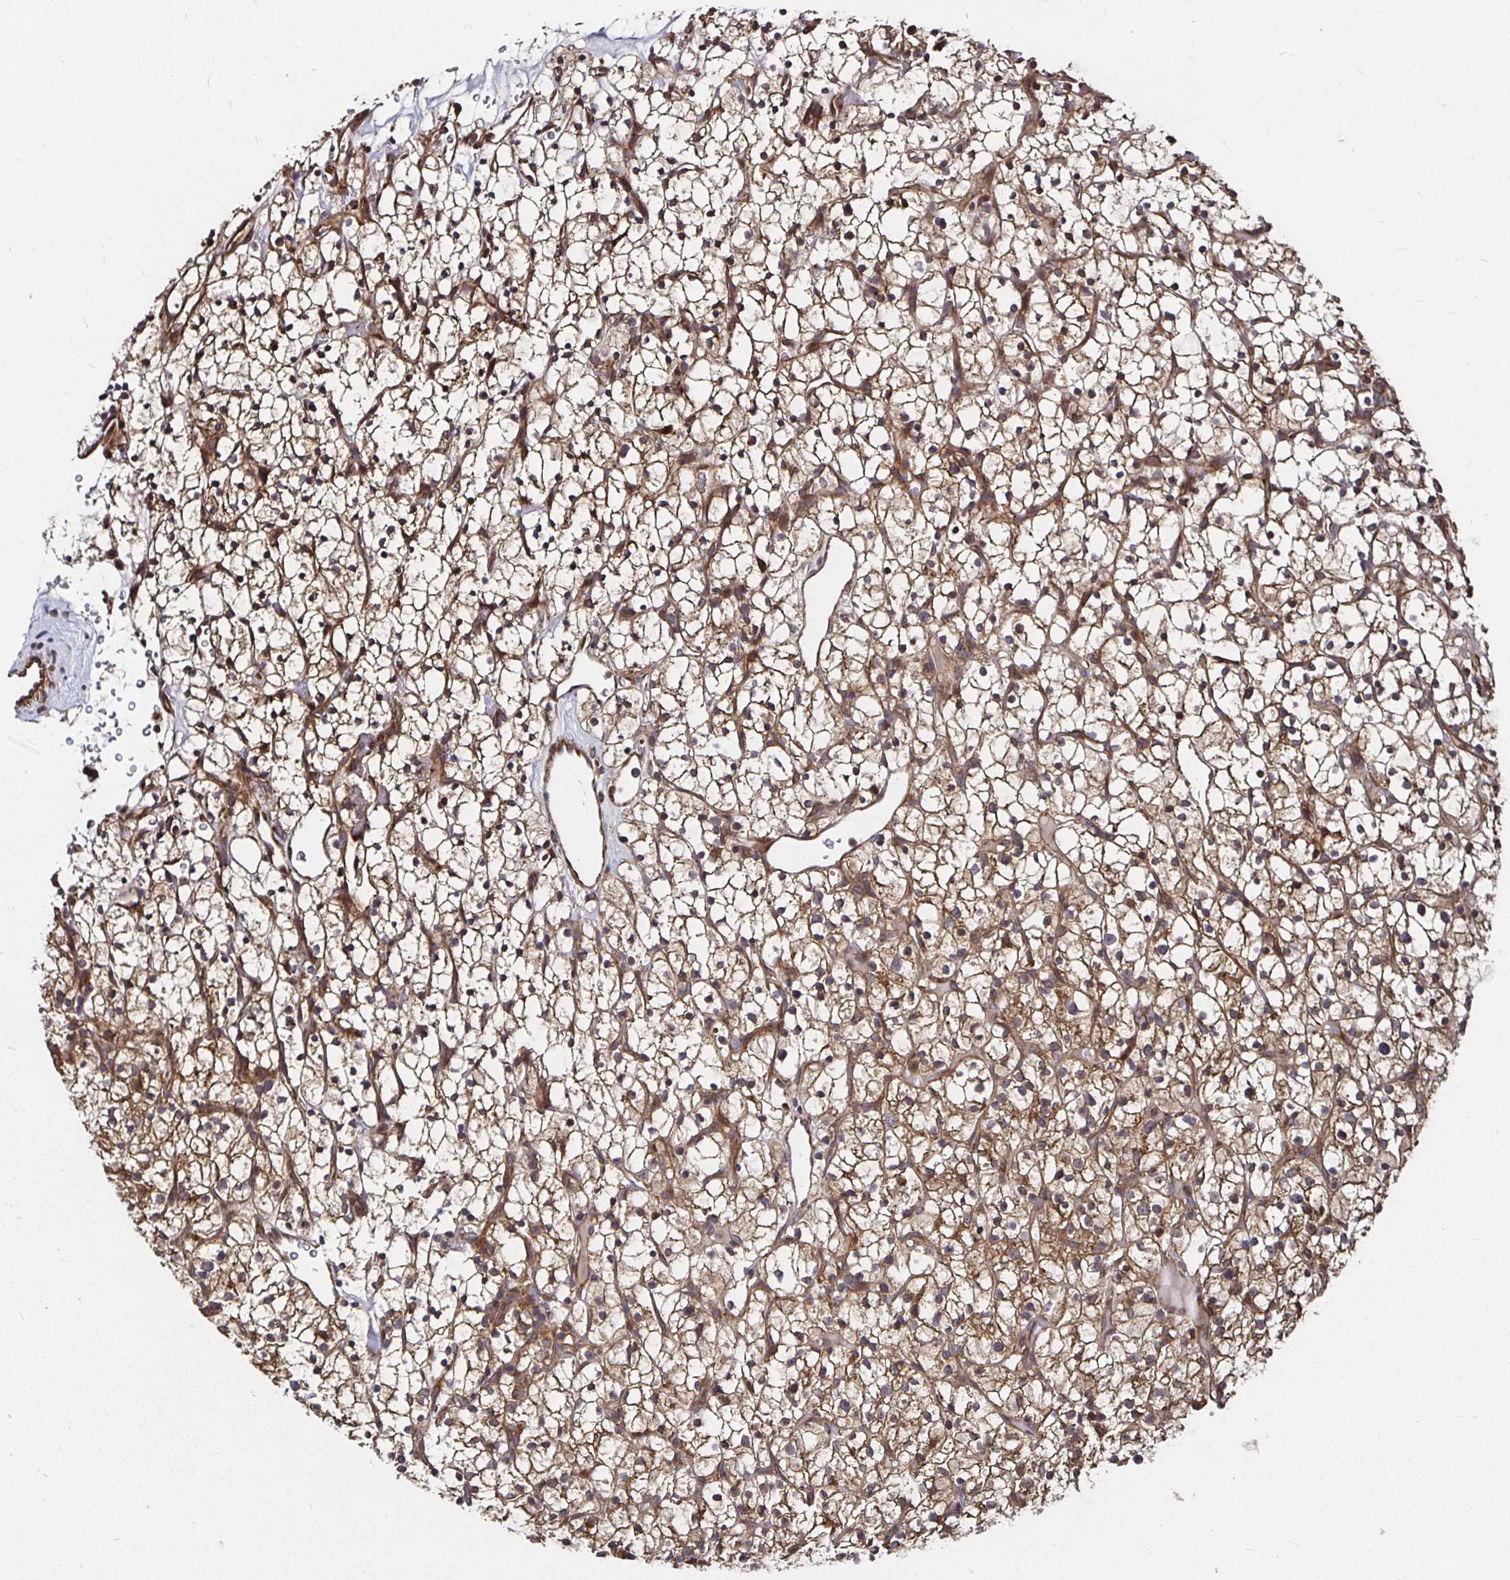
{"staining": {"intensity": "moderate", "quantity": ">75%", "location": "cytoplasmic/membranous"}, "tissue": "renal cancer", "cell_type": "Tumor cells", "image_type": "cancer", "snomed": [{"axis": "morphology", "description": "Adenocarcinoma, NOS"}, {"axis": "topography", "description": "Kidney"}], "caption": "Protein expression analysis of human adenocarcinoma (renal) reveals moderate cytoplasmic/membranous positivity in about >75% of tumor cells. The staining was performed using DAB (3,3'-diaminobenzidine) to visualize the protein expression in brown, while the nuclei were stained in blue with hematoxylin (Magnification: 20x).", "gene": "MLST8", "patient": {"sex": "female", "age": 64}}